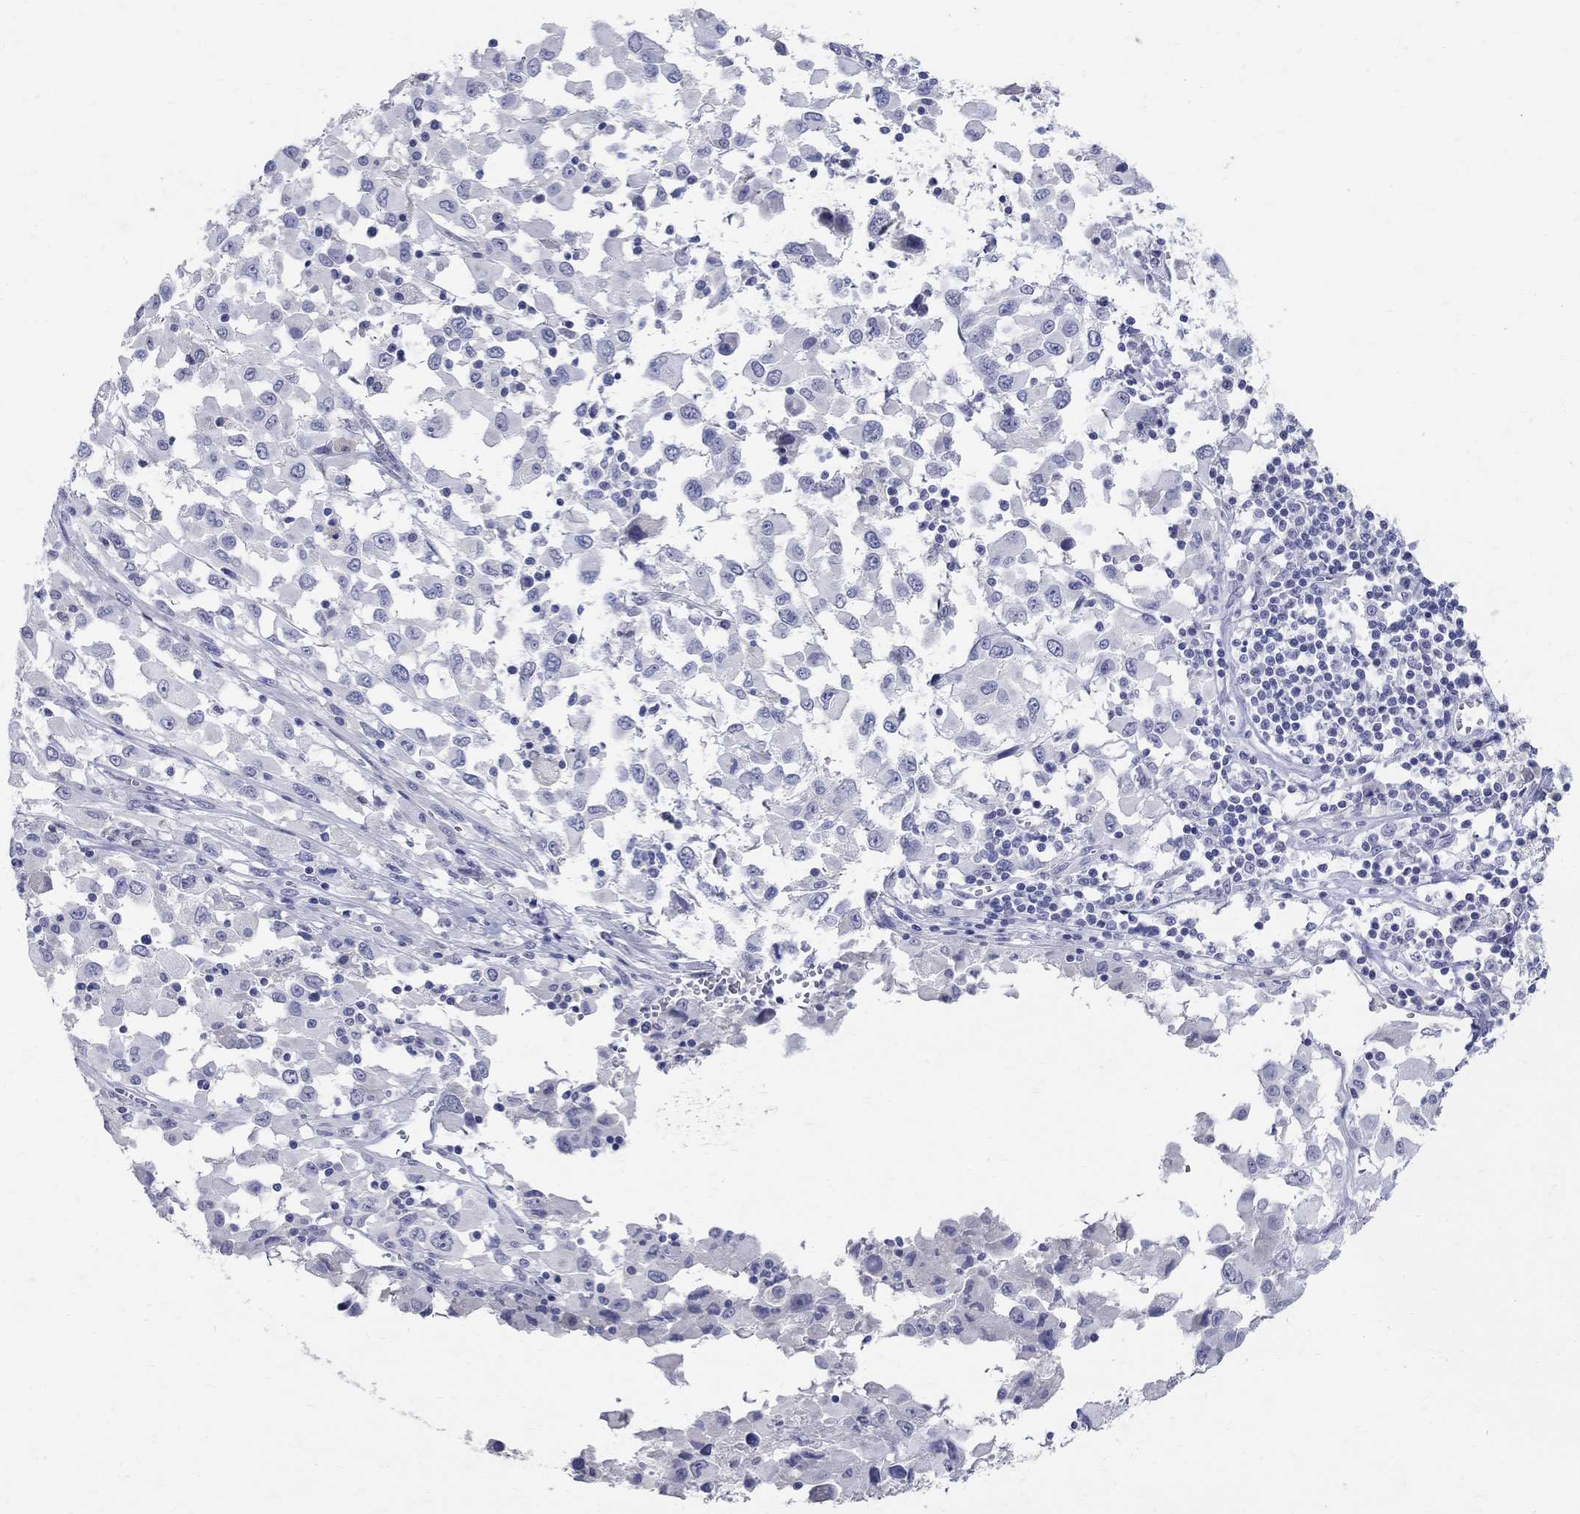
{"staining": {"intensity": "negative", "quantity": "none", "location": "none"}, "tissue": "melanoma", "cell_type": "Tumor cells", "image_type": "cancer", "snomed": [{"axis": "morphology", "description": "Malignant melanoma, Metastatic site"}, {"axis": "topography", "description": "Lymph node"}], "caption": "DAB immunohistochemical staining of human malignant melanoma (metastatic site) demonstrates no significant positivity in tumor cells.", "gene": "SOX2", "patient": {"sex": "male", "age": 50}}